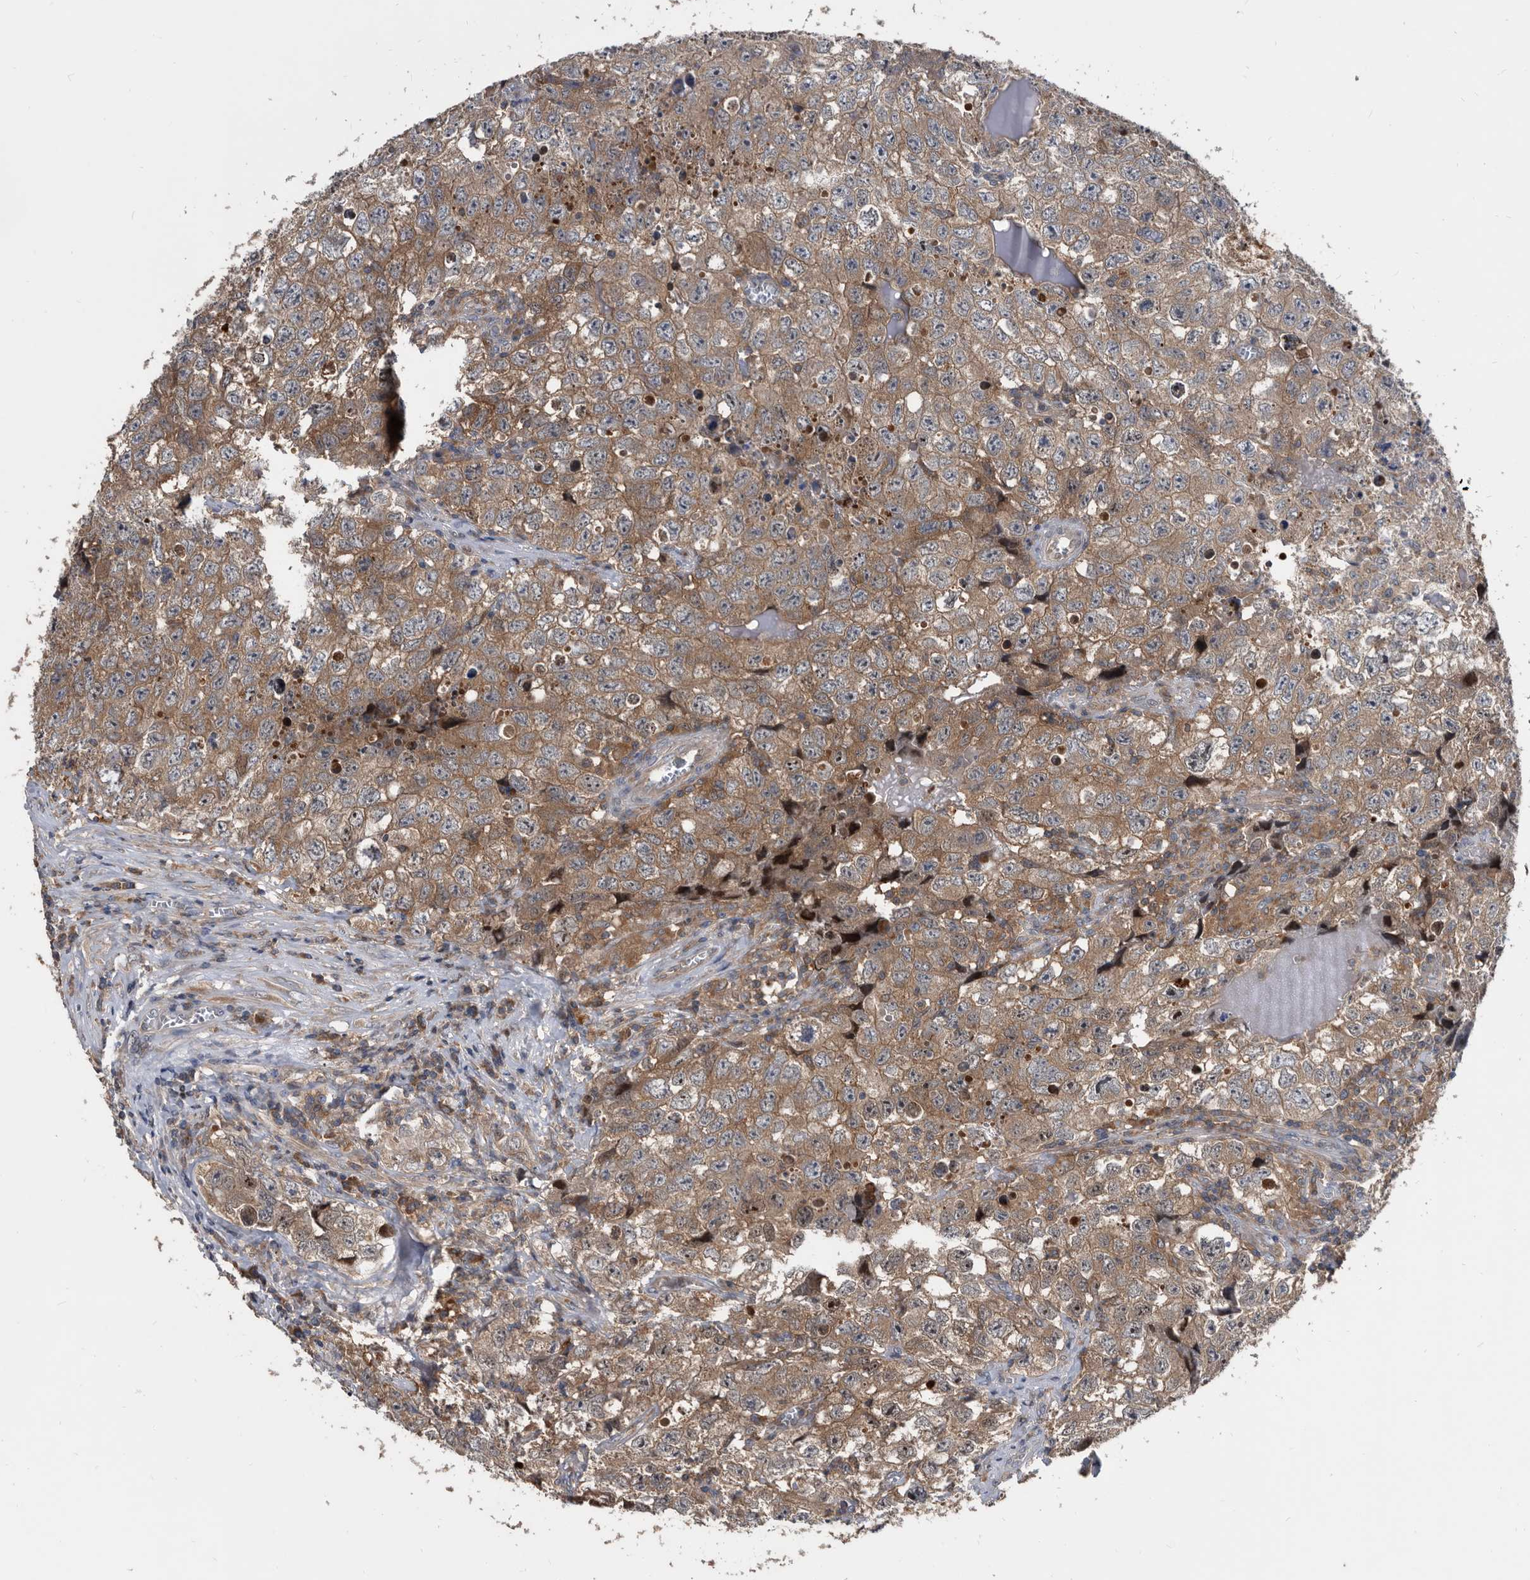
{"staining": {"intensity": "moderate", "quantity": ">75%", "location": "cytoplasmic/membranous"}, "tissue": "testis cancer", "cell_type": "Tumor cells", "image_type": "cancer", "snomed": [{"axis": "morphology", "description": "Seminoma, NOS"}, {"axis": "morphology", "description": "Carcinoma, Embryonal, NOS"}, {"axis": "topography", "description": "Testis"}], "caption": "Immunohistochemistry (IHC) histopathology image of neoplastic tissue: human testis cancer stained using IHC displays medium levels of moderate protein expression localized specifically in the cytoplasmic/membranous of tumor cells, appearing as a cytoplasmic/membranous brown color.", "gene": "APEH", "patient": {"sex": "male", "age": 43}}